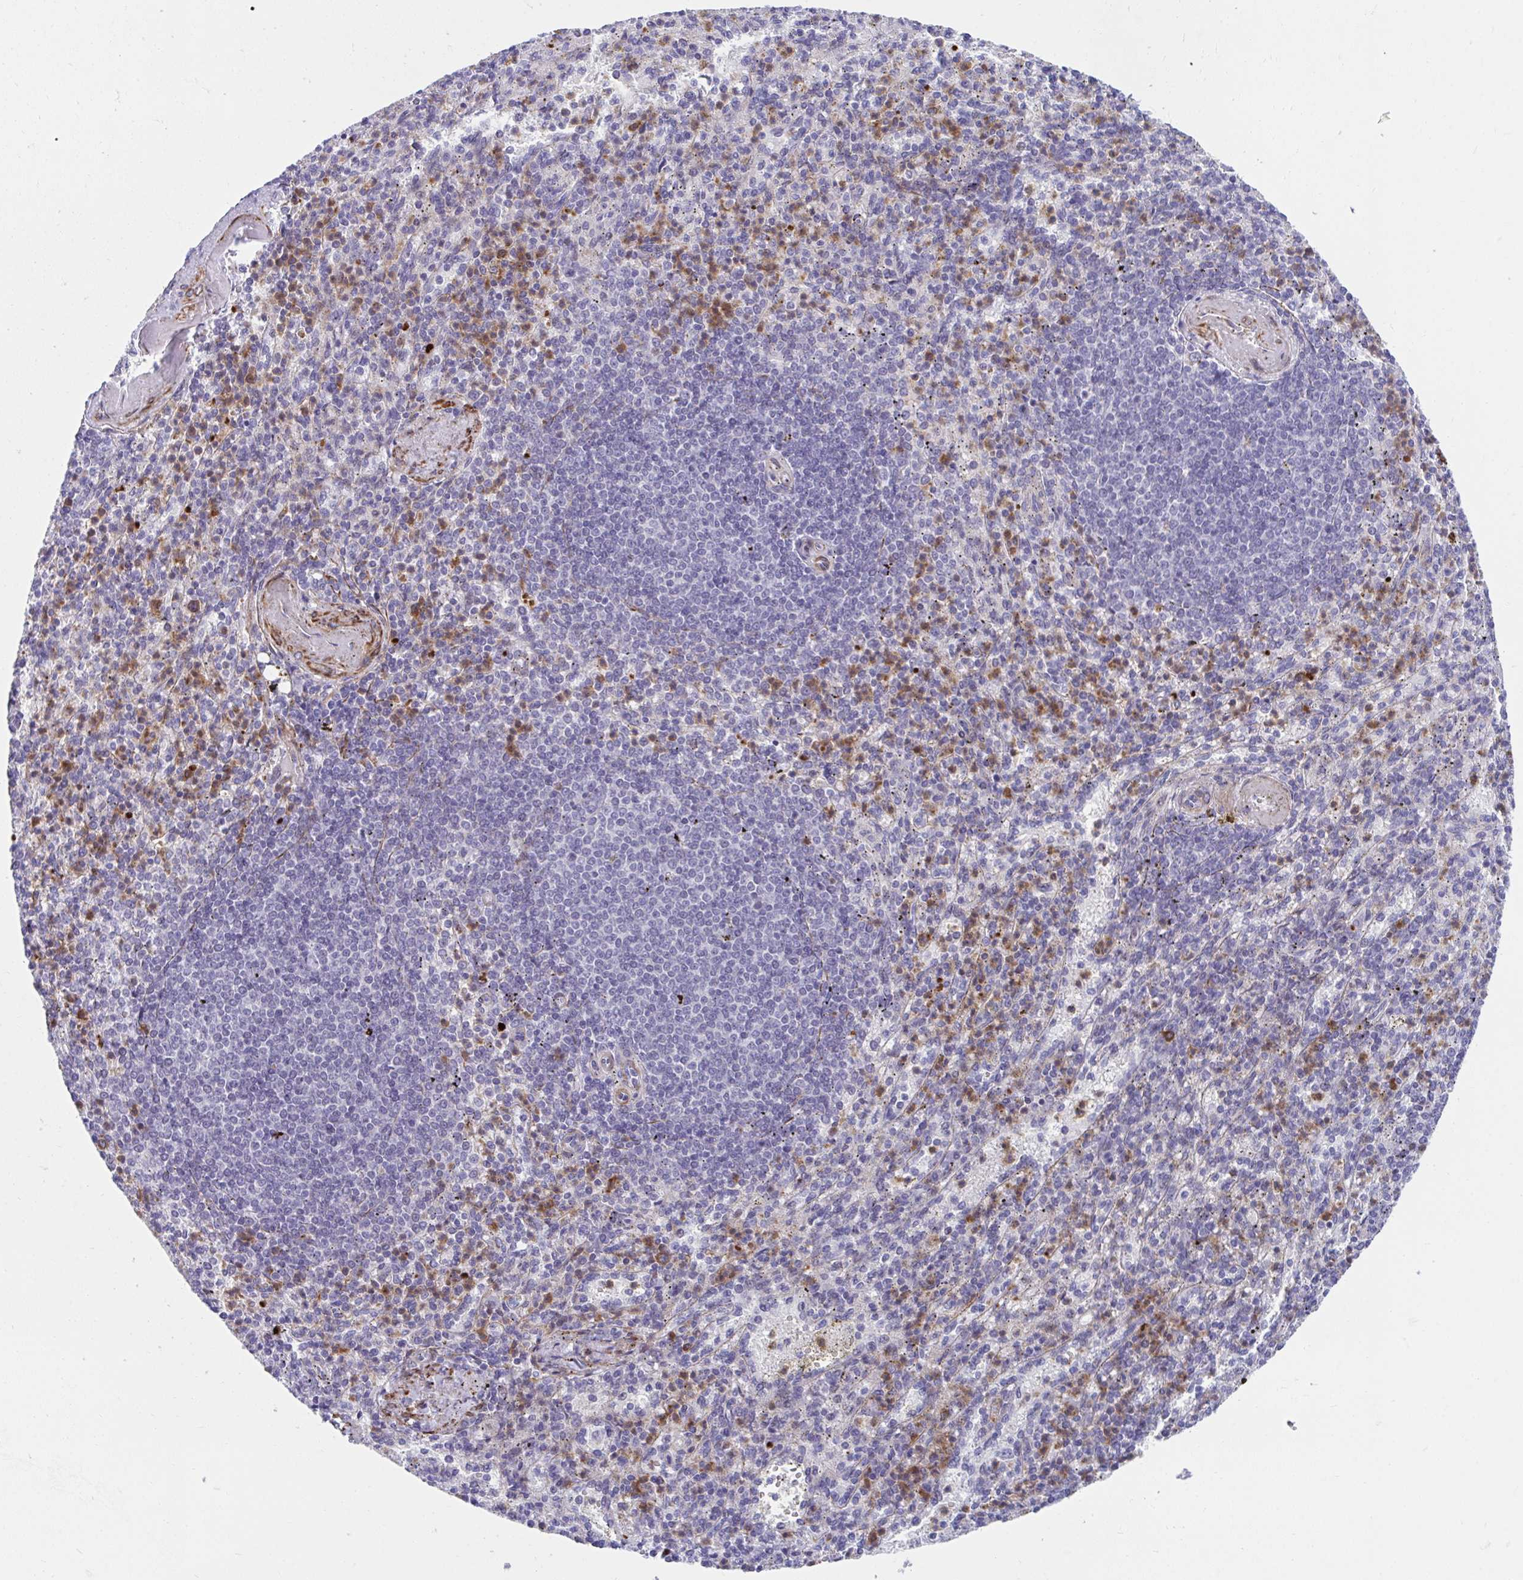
{"staining": {"intensity": "strong", "quantity": "<25%", "location": "cytoplasmic/membranous"}, "tissue": "spleen", "cell_type": "Cells in red pulp", "image_type": "normal", "snomed": [{"axis": "morphology", "description": "Normal tissue, NOS"}, {"axis": "topography", "description": "Spleen"}], "caption": "This photomicrograph exhibits benign spleen stained with IHC to label a protein in brown. The cytoplasmic/membranous of cells in red pulp show strong positivity for the protein. Nuclei are counter-stained blue.", "gene": "CSTB", "patient": {"sex": "female", "age": 74}}